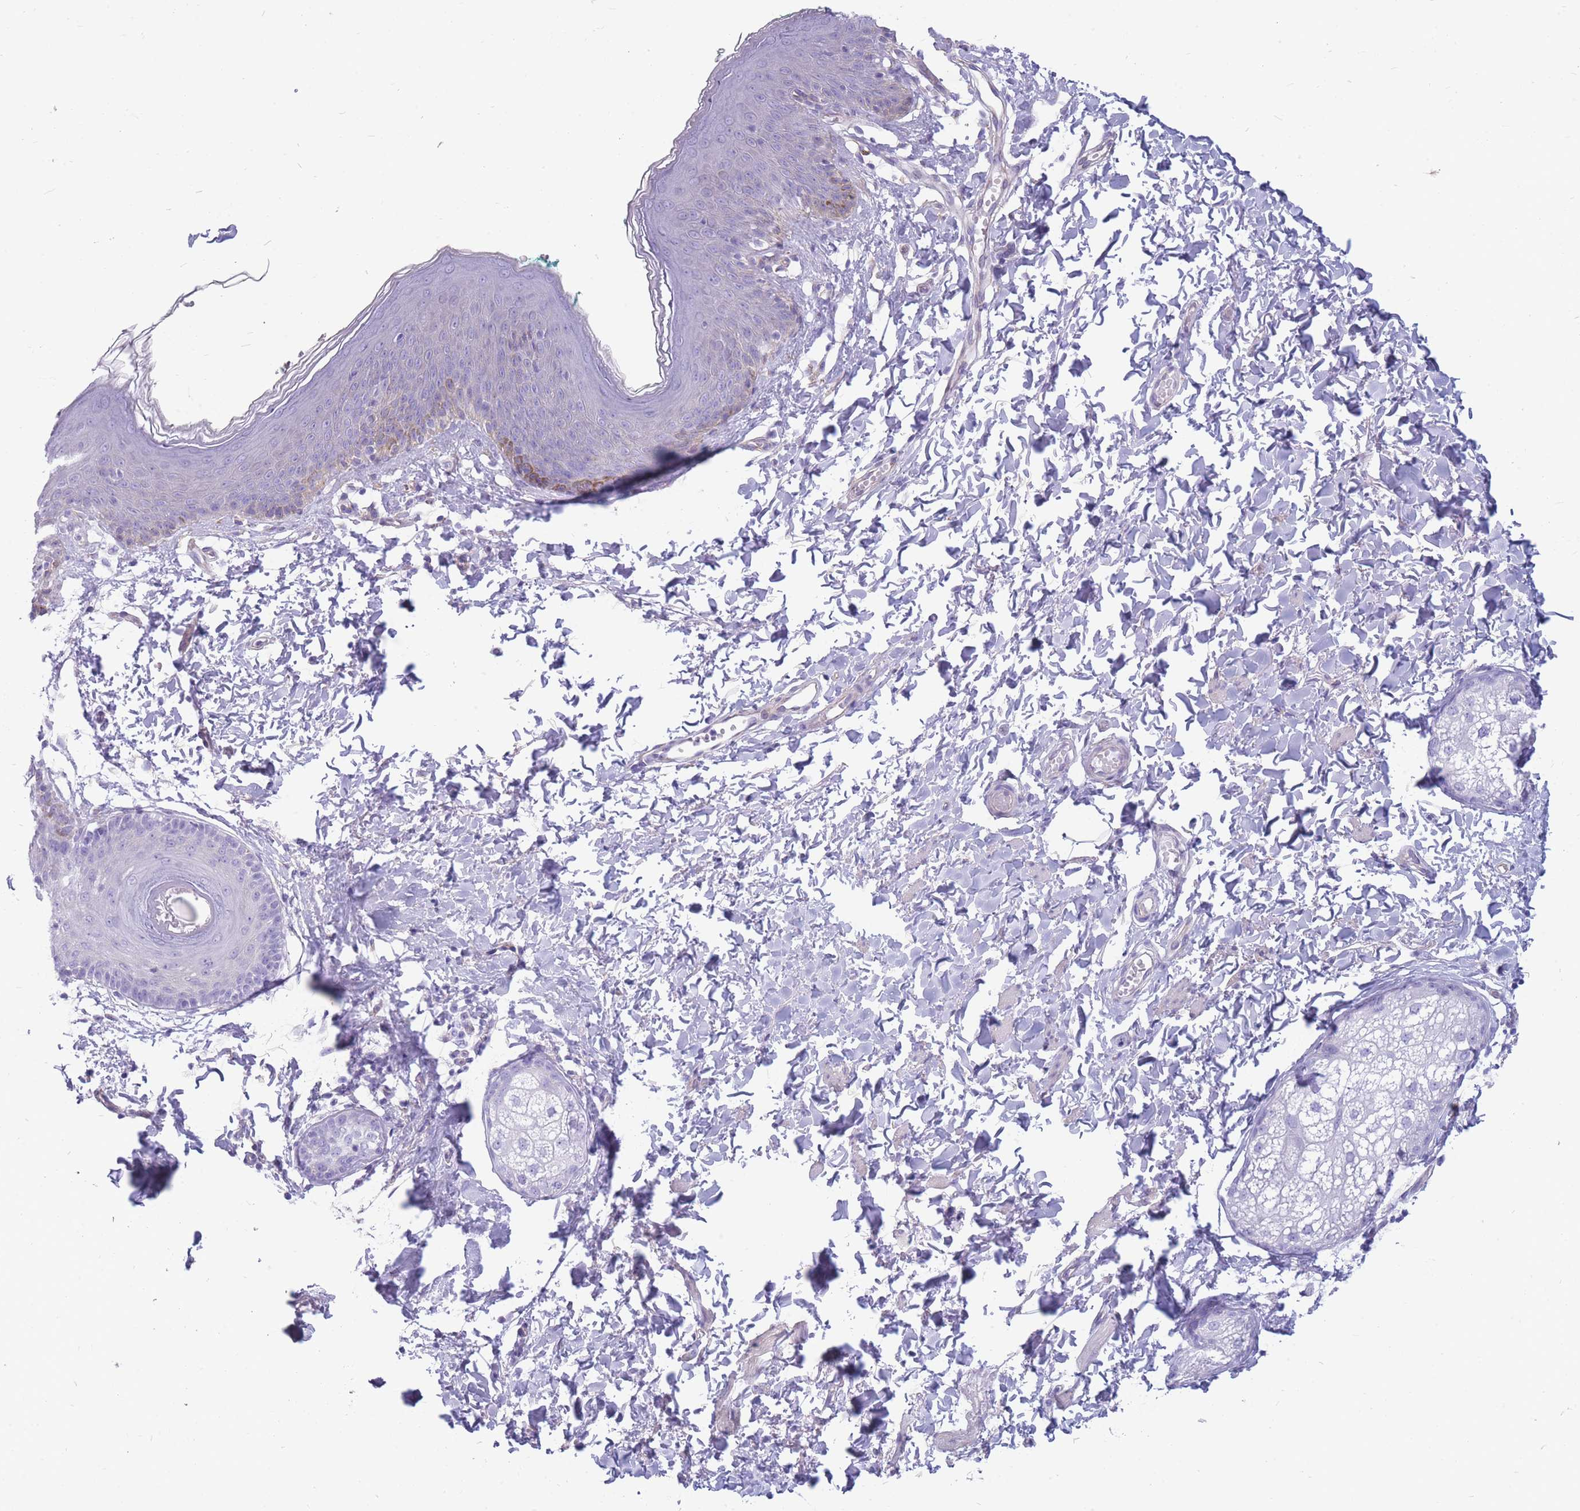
{"staining": {"intensity": "moderate", "quantity": "<25%", "location": "cytoplasmic/membranous"}, "tissue": "skin", "cell_type": "Epidermal cells", "image_type": "normal", "snomed": [{"axis": "morphology", "description": "Normal tissue, NOS"}, {"axis": "topography", "description": "Vulva"}], "caption": "The immunohistochemical stain shows moderate cytoplasmic/membranous staining in epidermal cells of benign skin.", "gene": "MTSS2", "patient": {"sex": "female", "age": 66}}